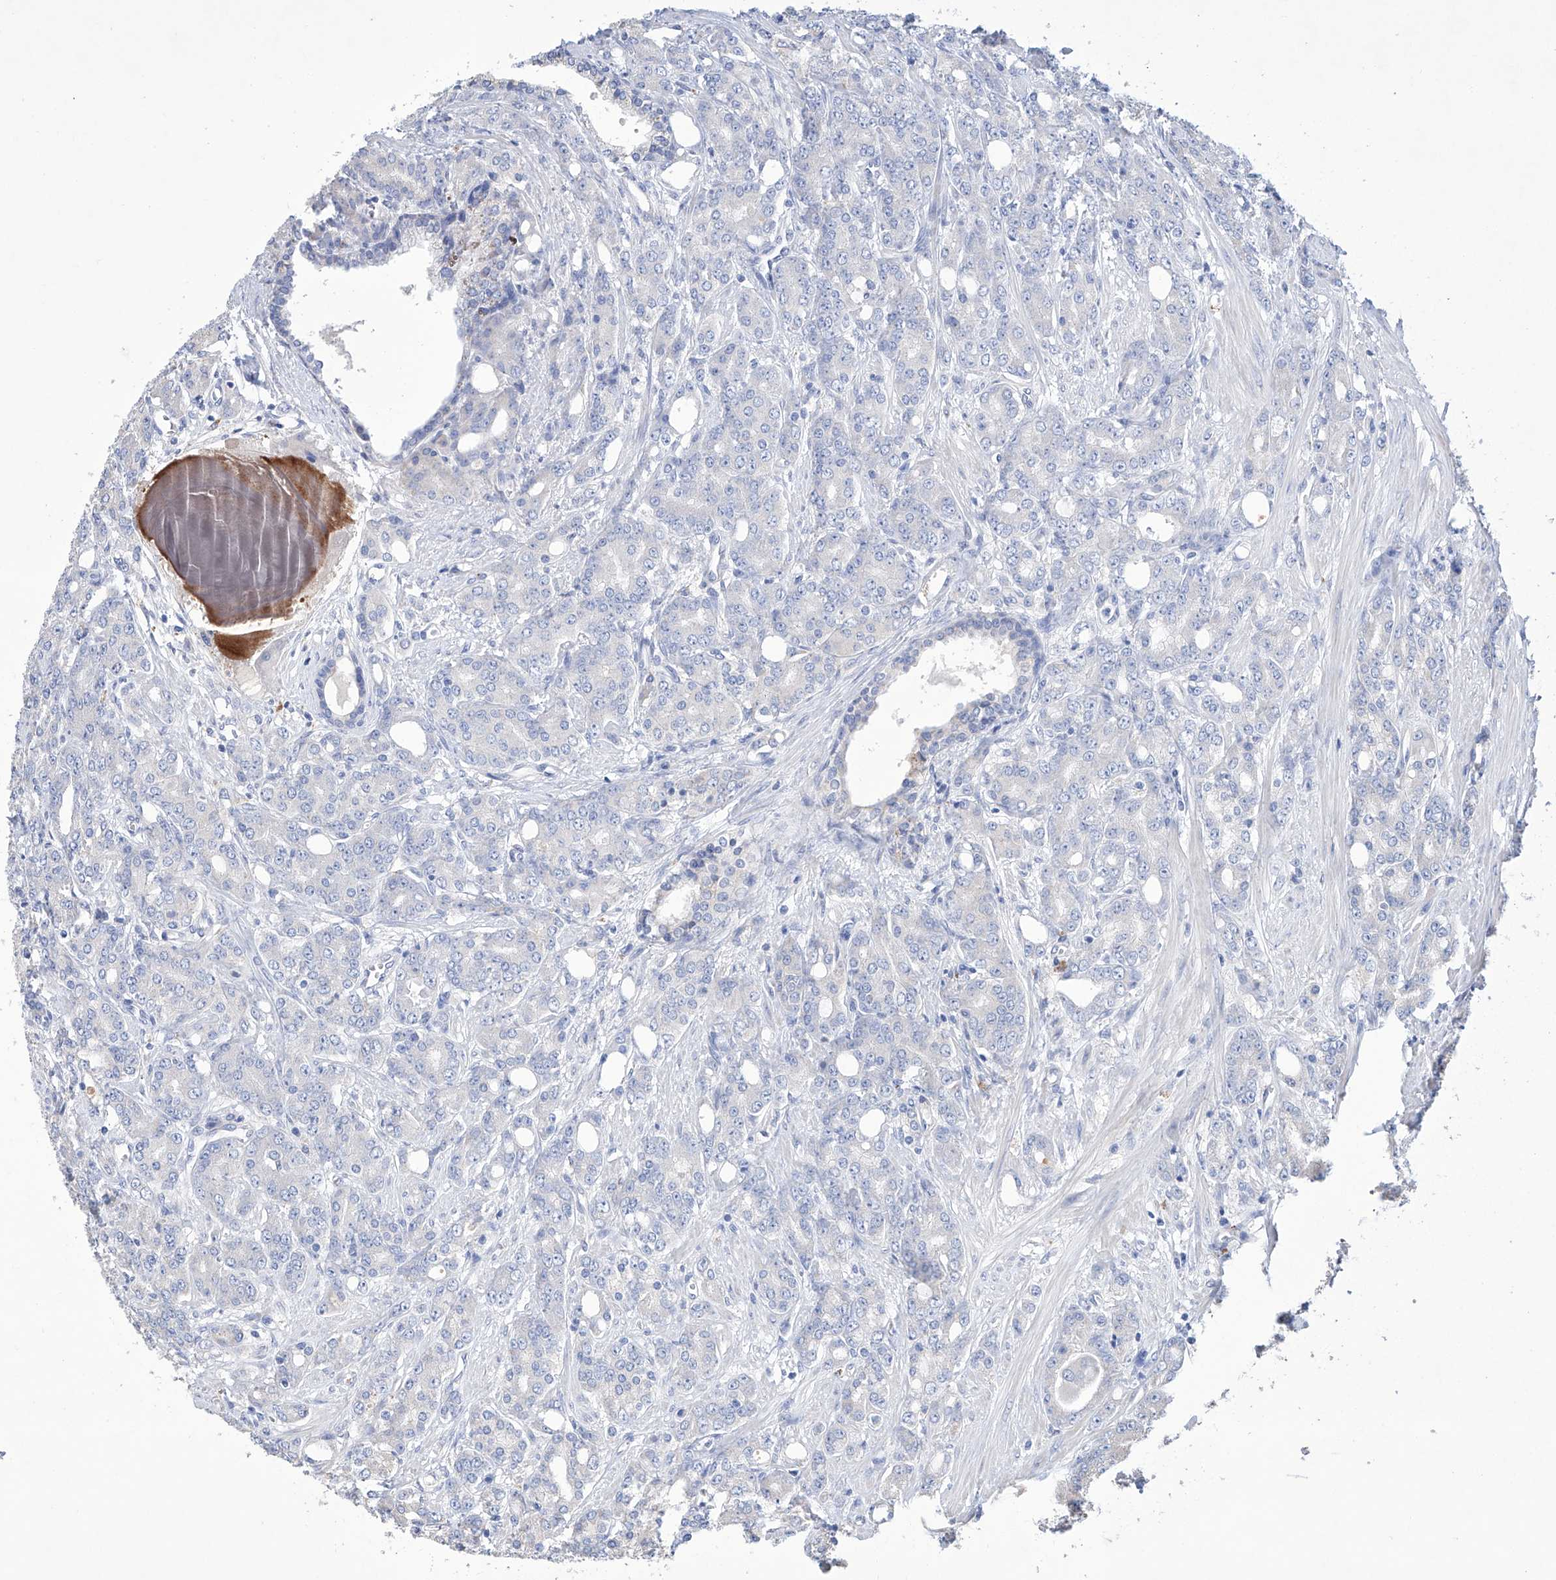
{"staining": {"intensity": "negative", "quantity": "none", "location": "none"}, "tissue": "prostate cancer", "cell_type": "Tumor cells", "image_type": "cancer", "snomed": [{"axis": "morphology", "description": "Adenocarcinoma, High grade"}, {"axis": "topography", "description": "Prostate"}], "caption": "Tumor cells are negative for brown protein staining in prostate cancer (high-grade adenocarcinoma).", "gene": "AFG1L", "patient": {"sex": "male", "age": 62}}